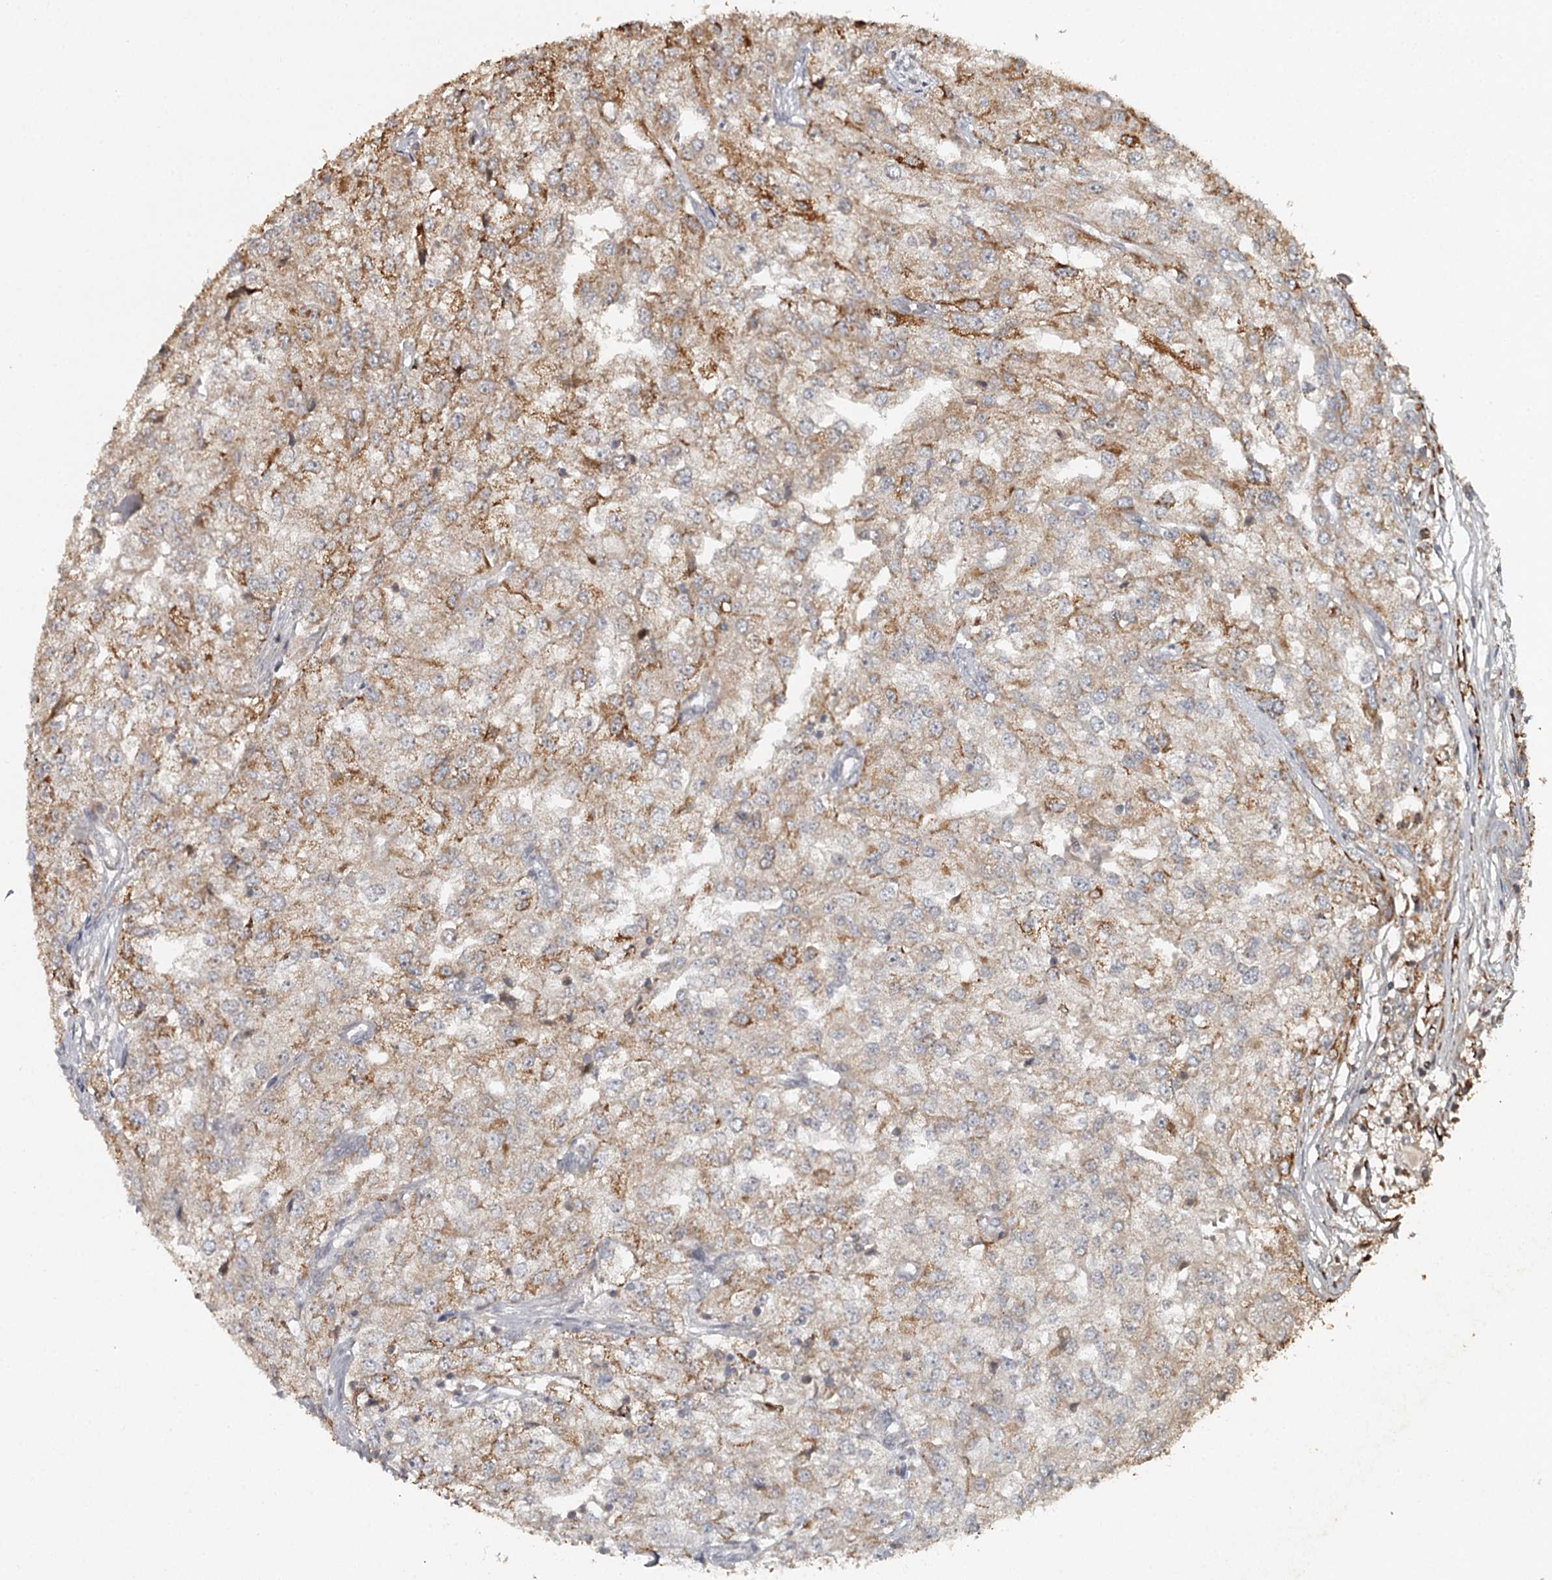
{"staining": {"intensity": "moderate", "quantity": ">75%", "location": "cytoplasmic/membranous"}, "tissue": "renal cancer", "cell_type": "Tumor cells", "image_type": "cancer", "snomed": [{"axis": "morphology", "description": "Adenocarcinoma, NOS"}, {"axis": "topography", "description": "Kidney"}], "caption": "Renal adenocarcinoma tissue demonstrates moderate cytoplasmic/membranous staining in approximately >75% of tumor cells", "gene": "FAXC", "patient": {"sex": "female", "age": 54}}